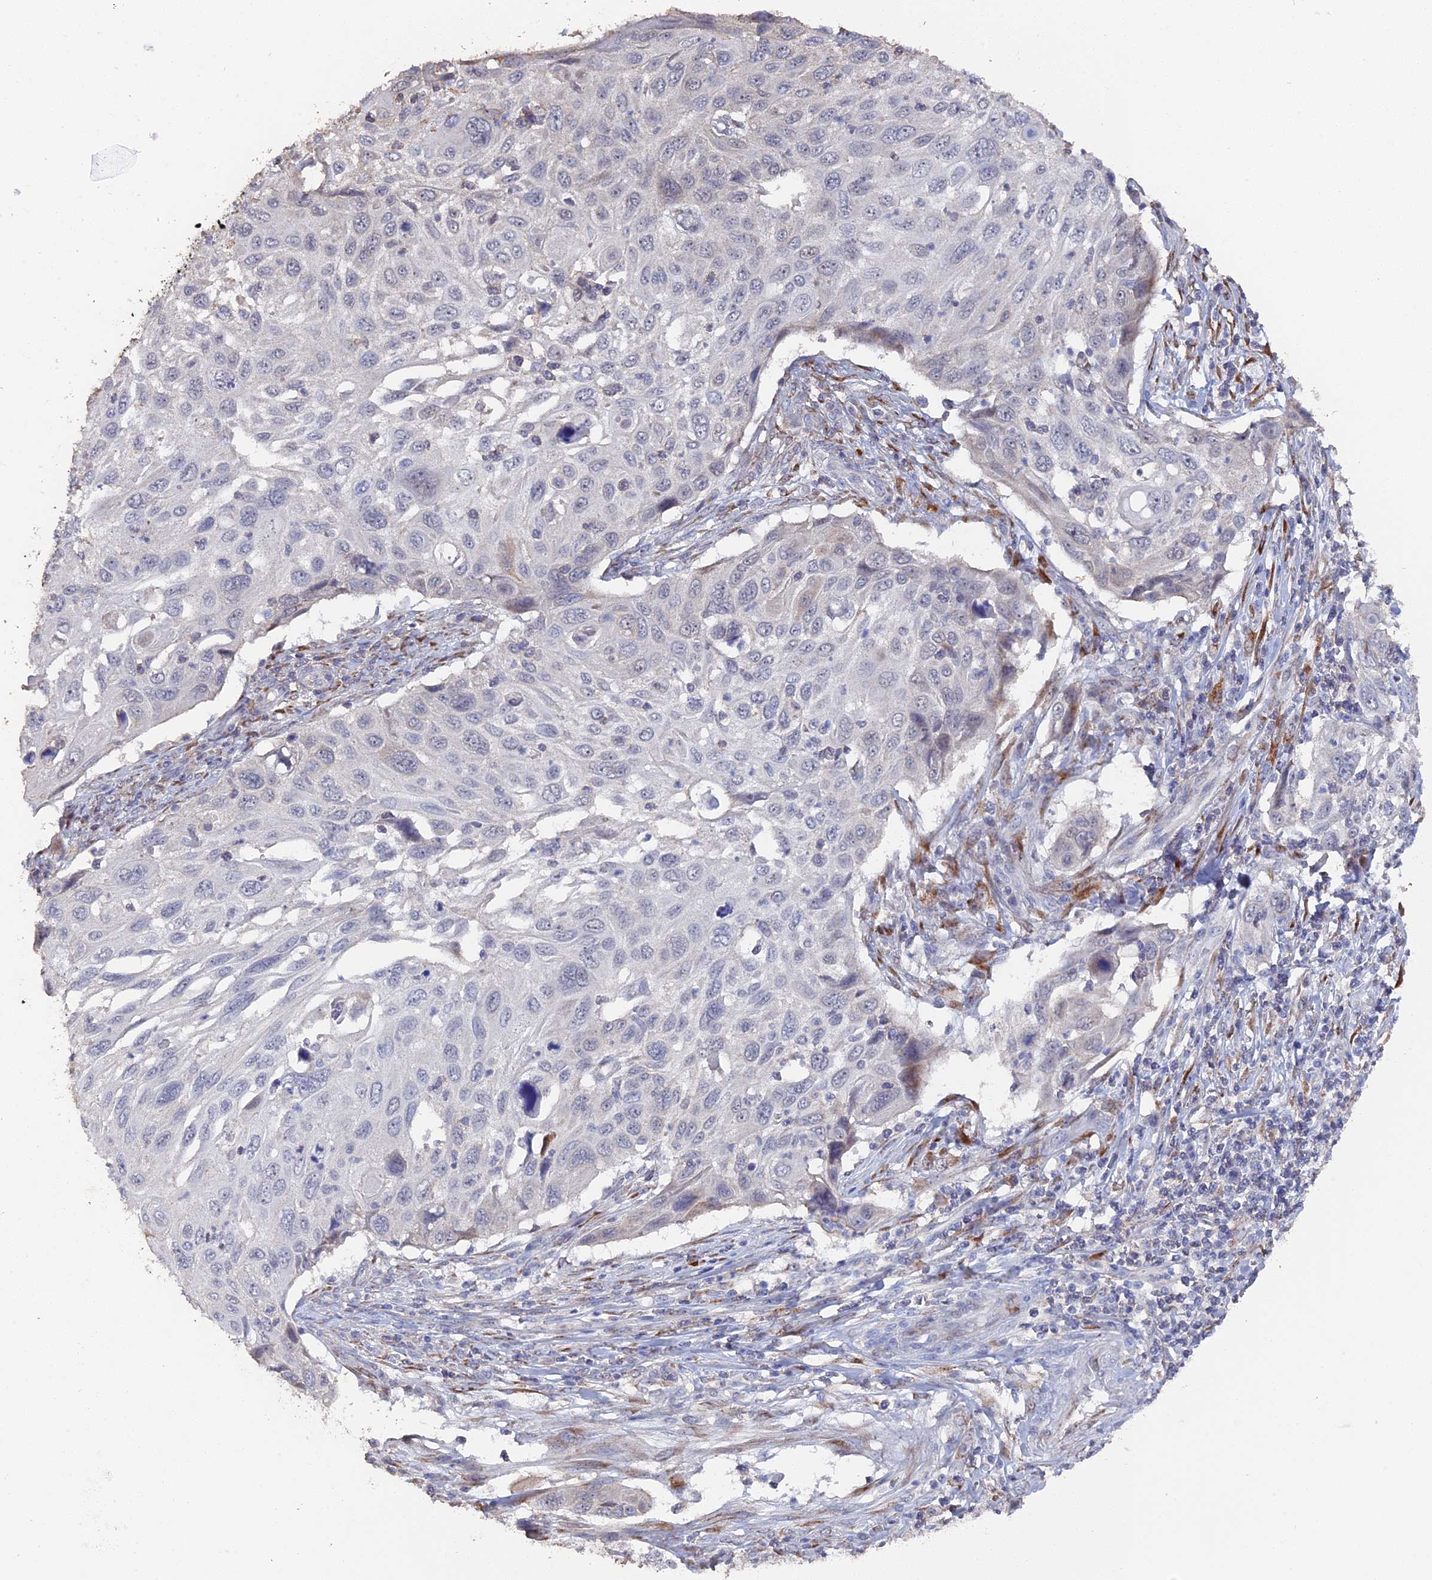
{"staining": {"intensity": "negative", "quantity": "none", "location": "none"}, "tissue": "cervical cancer", "cell_type": "Tumor cells", "image_type": "cancer", "snomed": [{"axis": "morphology", "description": "Squamous cell carcinoma, NOS"}, {"axis": "topography", "description": "Cervix"}], "caption": "Photomicrograph shows no significant protein staining in tumor cells of cervical squamous cell carcinoma. (DAB (3,3'-diaminobenzidine) immunohistochemistry (IHC) visualized using brightfield microscopy, high magnification).", "gene": "SEMG2", "patient": {"sex": "female", "age": 70}}